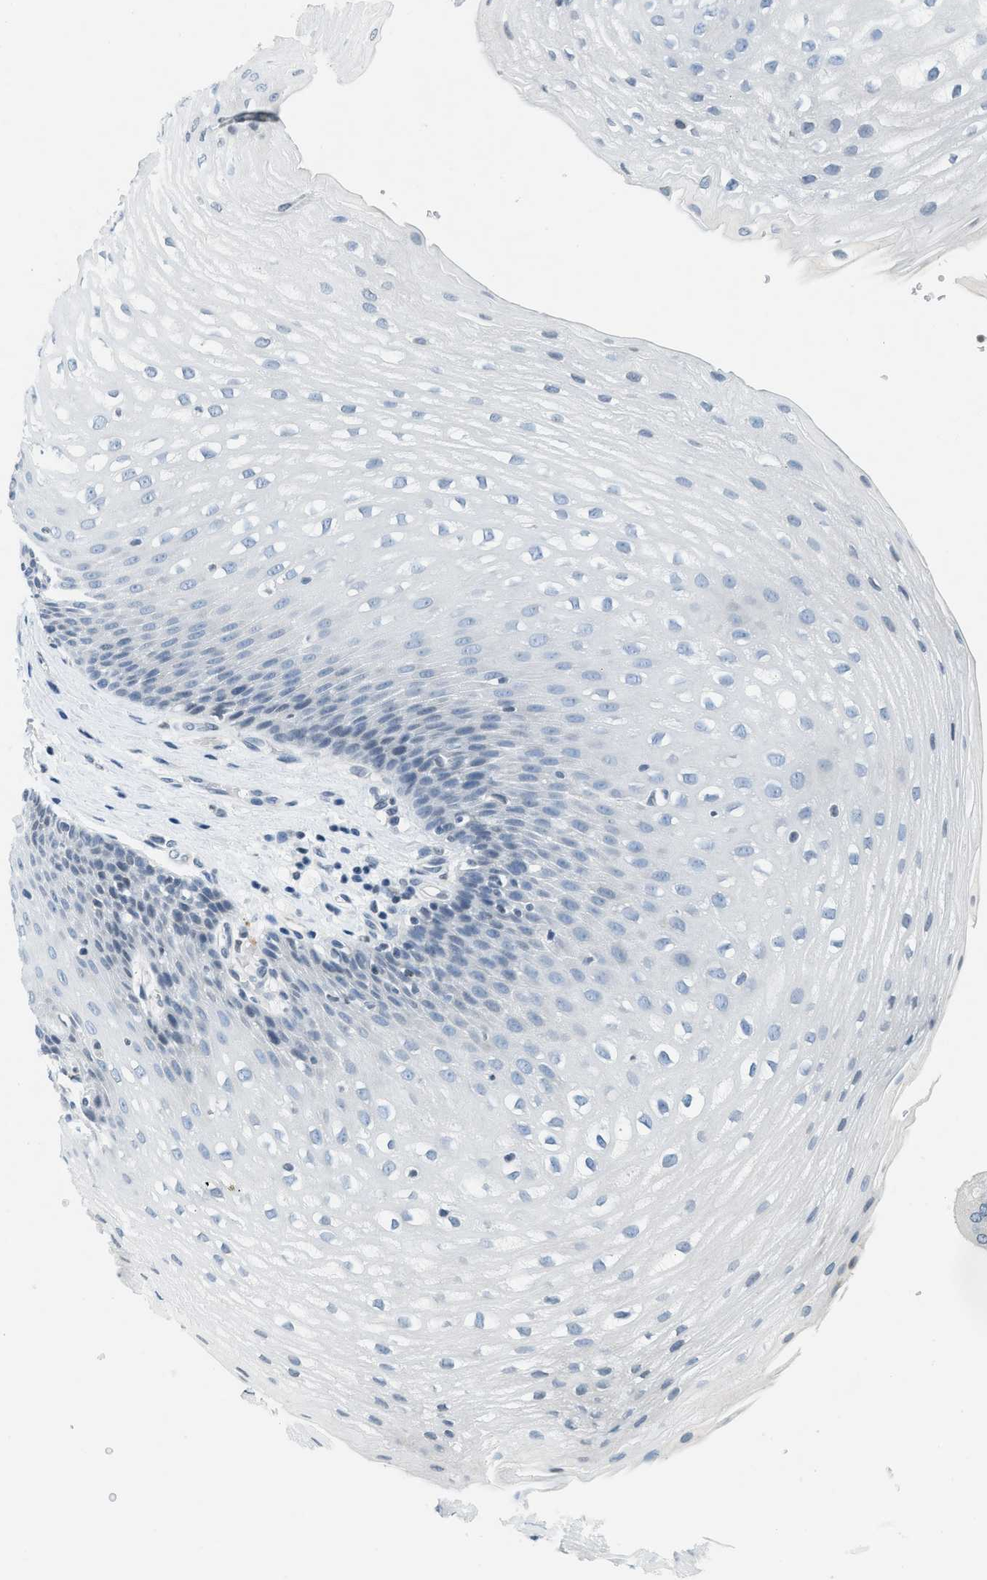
{"staining": {"intensity": "negative", "quantity": "none", "location": "none"}, "tissue": "esophagus", "cell_type": "Squamous epithelial cells", "image_type": "normal", "snomed": [{"axis": "morphology", "description": "Normal tissue, NOS"}, {"axis": "topography", "description": "Esophagus"}], "caption": "Immunohistochemical staining of normal human esophagus exhibits no significant positivity in squamous epithelial cells. (Immunohistochemistry, brightfield microscopy, high magnification).", "gene": "UVRAG", "patient": {"sex": "male", "age": 48}}